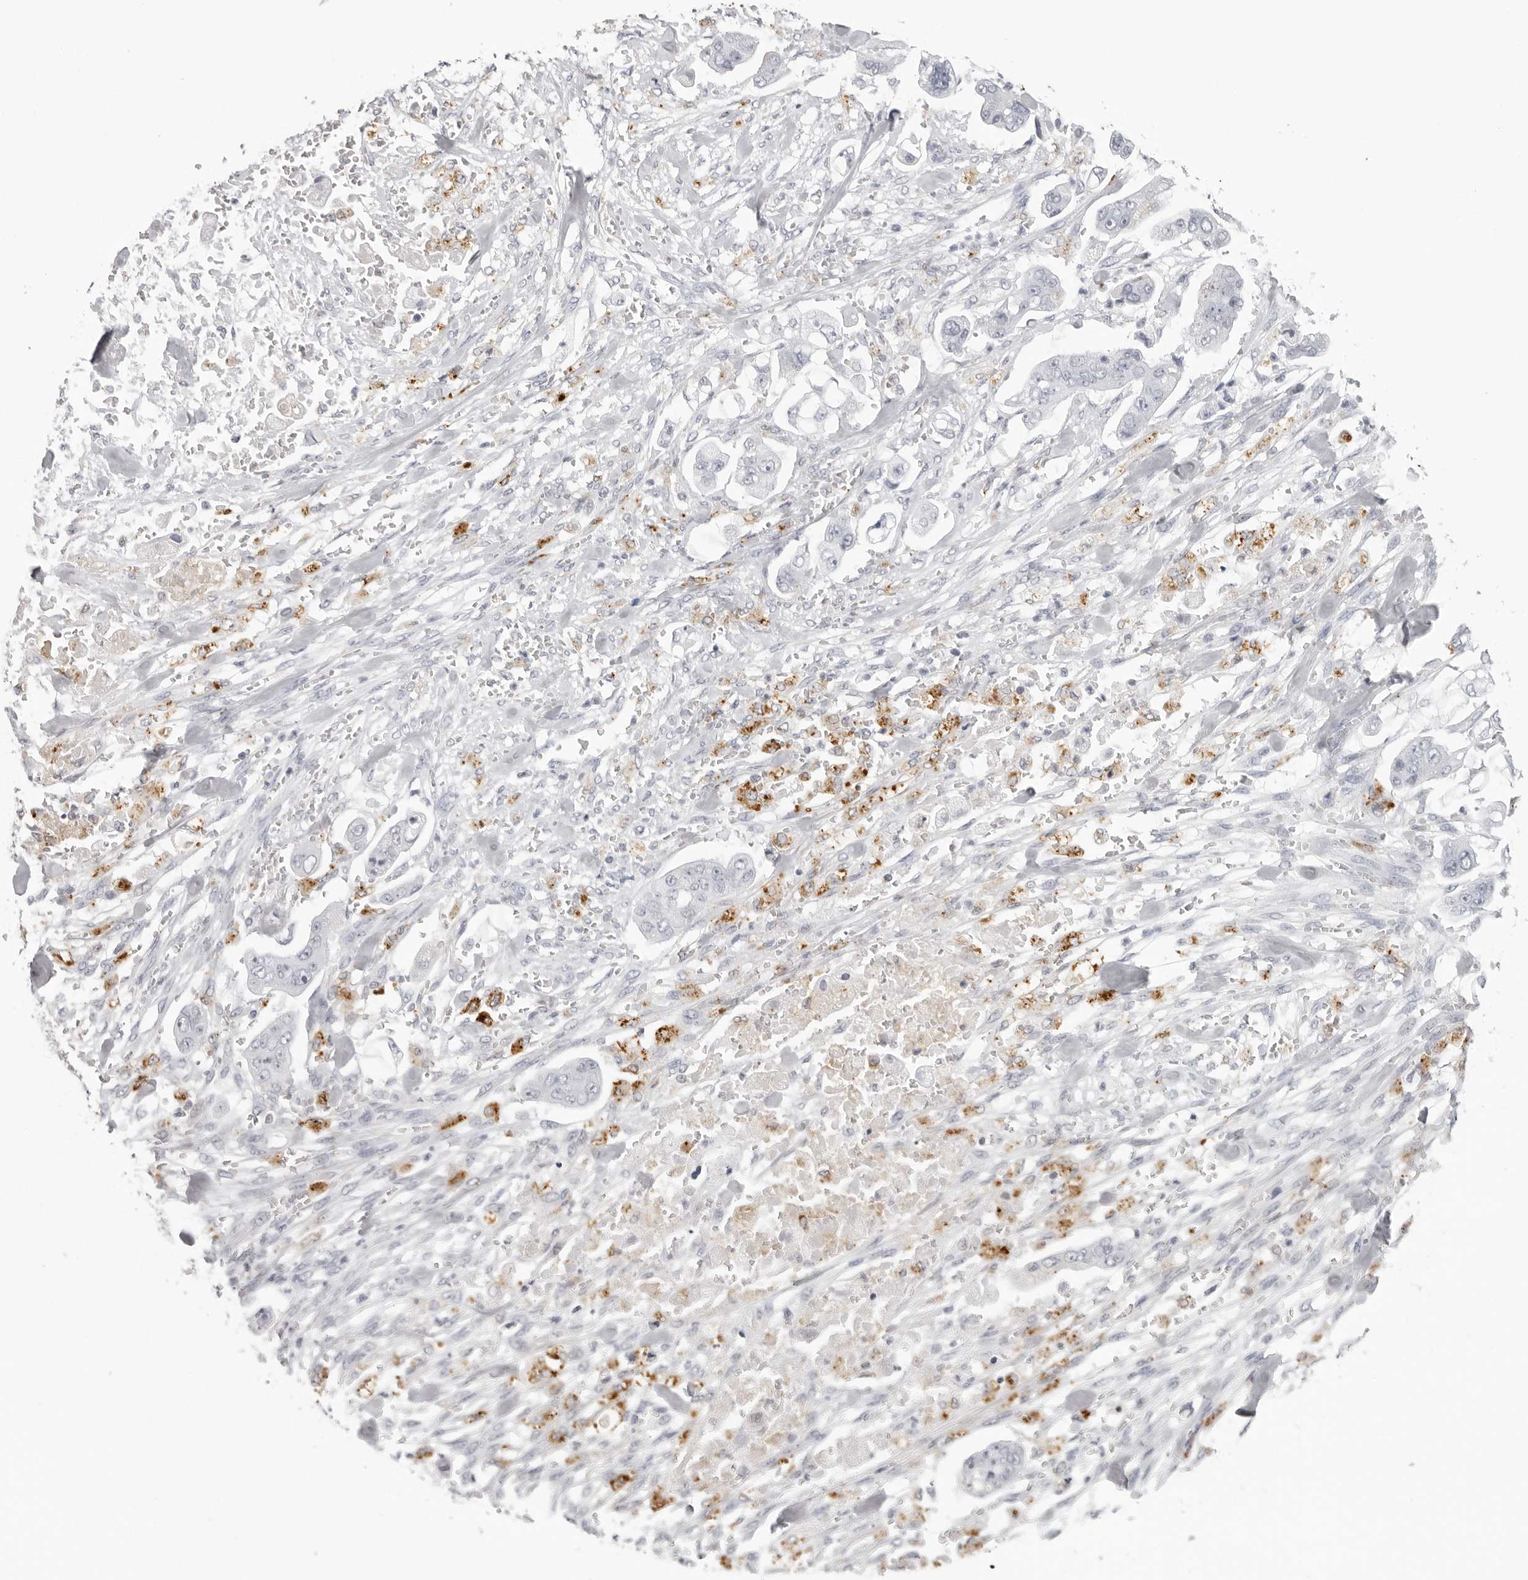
{"staining": {"intensity": "negative", "quantity": "none", "location": "none"}, "tissue": "stomach cancer", "cell_type": "Tumor cells", "image_type": "cancer", "snomed": [{"axis": "morphology", "description": "Adenocarcinoma, NOS"}, {"axis": "topography", "description": "Stomach"}], "caption": "Protein analysis of adenocarcinoma (stomach) displays no significant expression in tumor cells.", "gene": "IL25", "patient": {"sex": "male", "age": 62}}